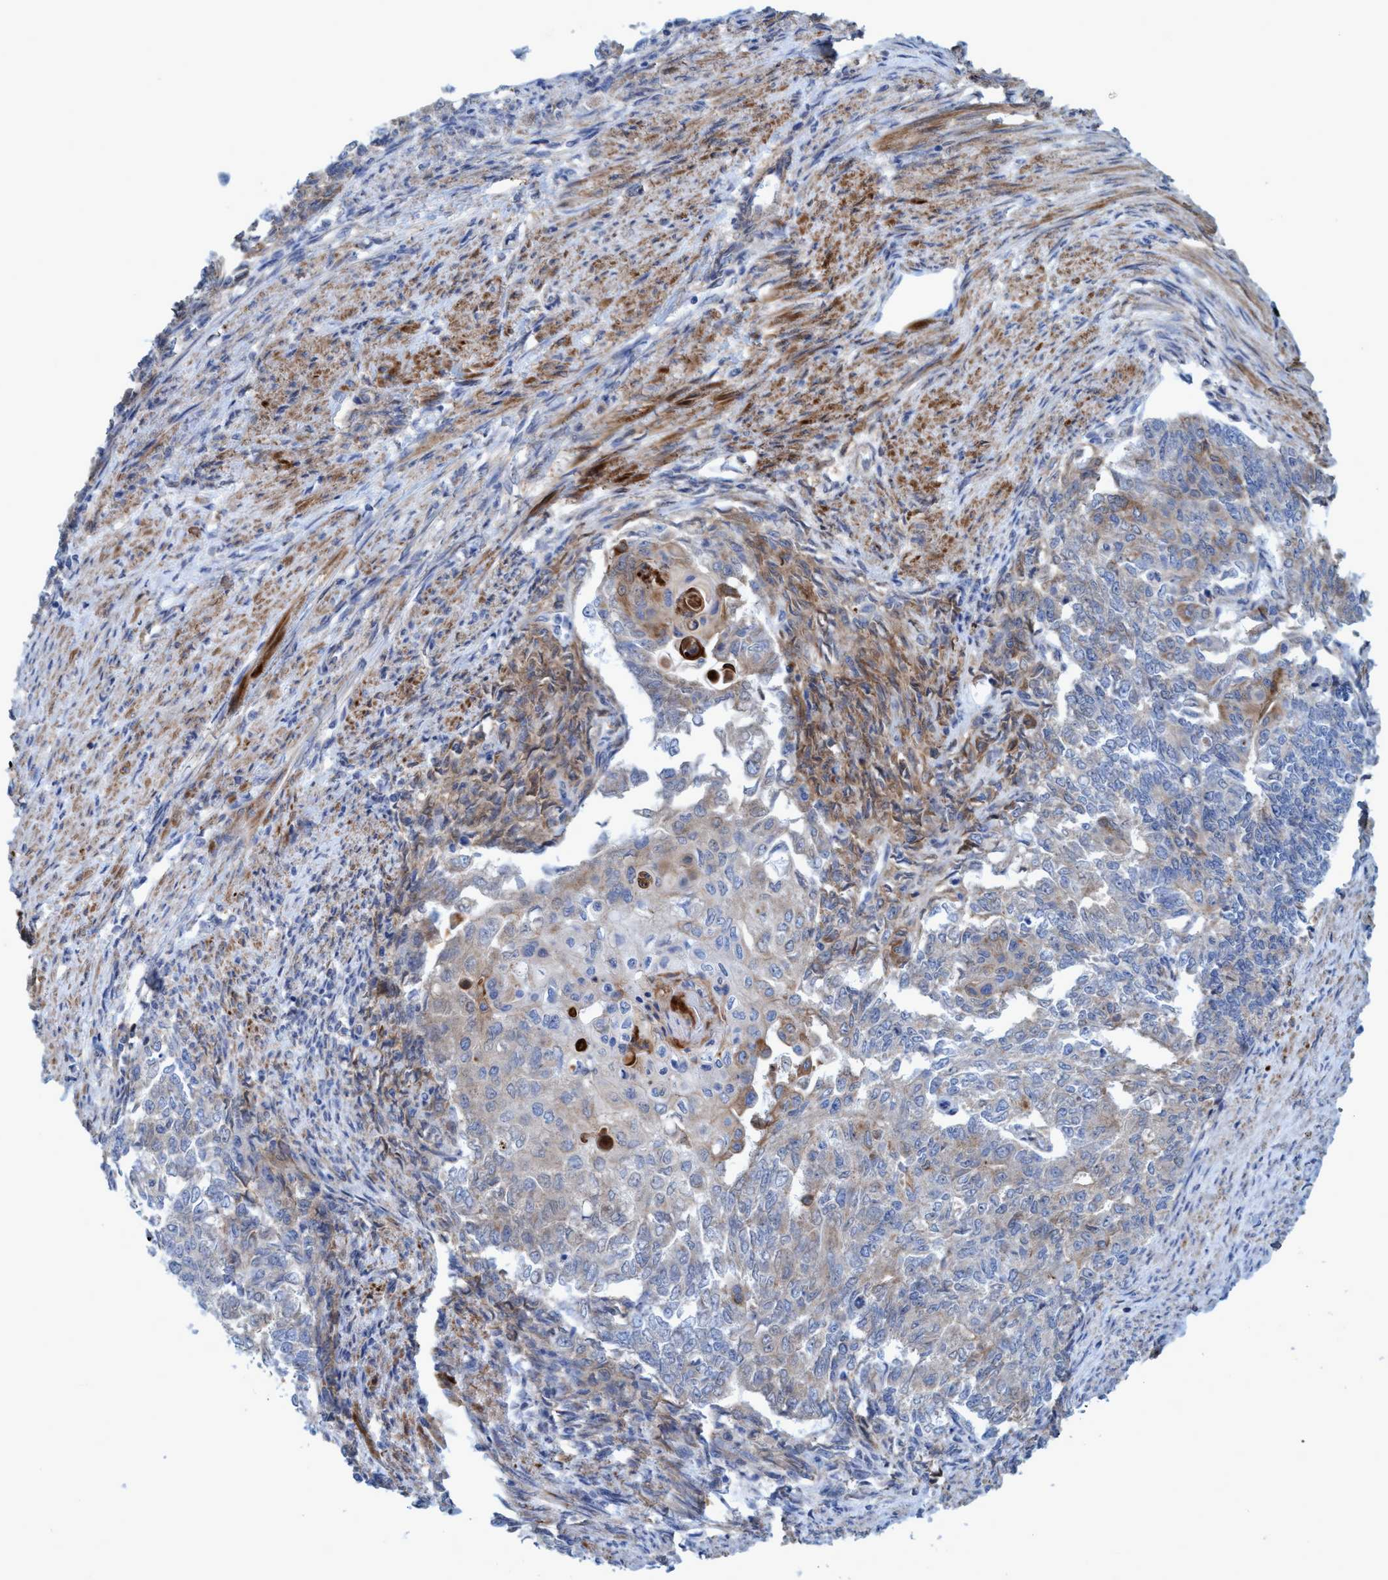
{"staining": {"intensity": "moderate", "quantity": "25%-75%", "location": "cytoplasmic/membranous"}, "tissue": "endometrial cancer", "cell_type": "Tumor cells", "image_type": "cancer", "snomed": [{"axis": "morphology", "description": "Adenocarcinoma, NOS"}, {"axis": "topography", "description": "Endometrium"}], "caption": "Human endometrial adenocarcinoma stained with a protein marker reveals moderate staining in tumor cells.", "gene": "GULP1", "patient": {"sex": "female", "age": 32}}